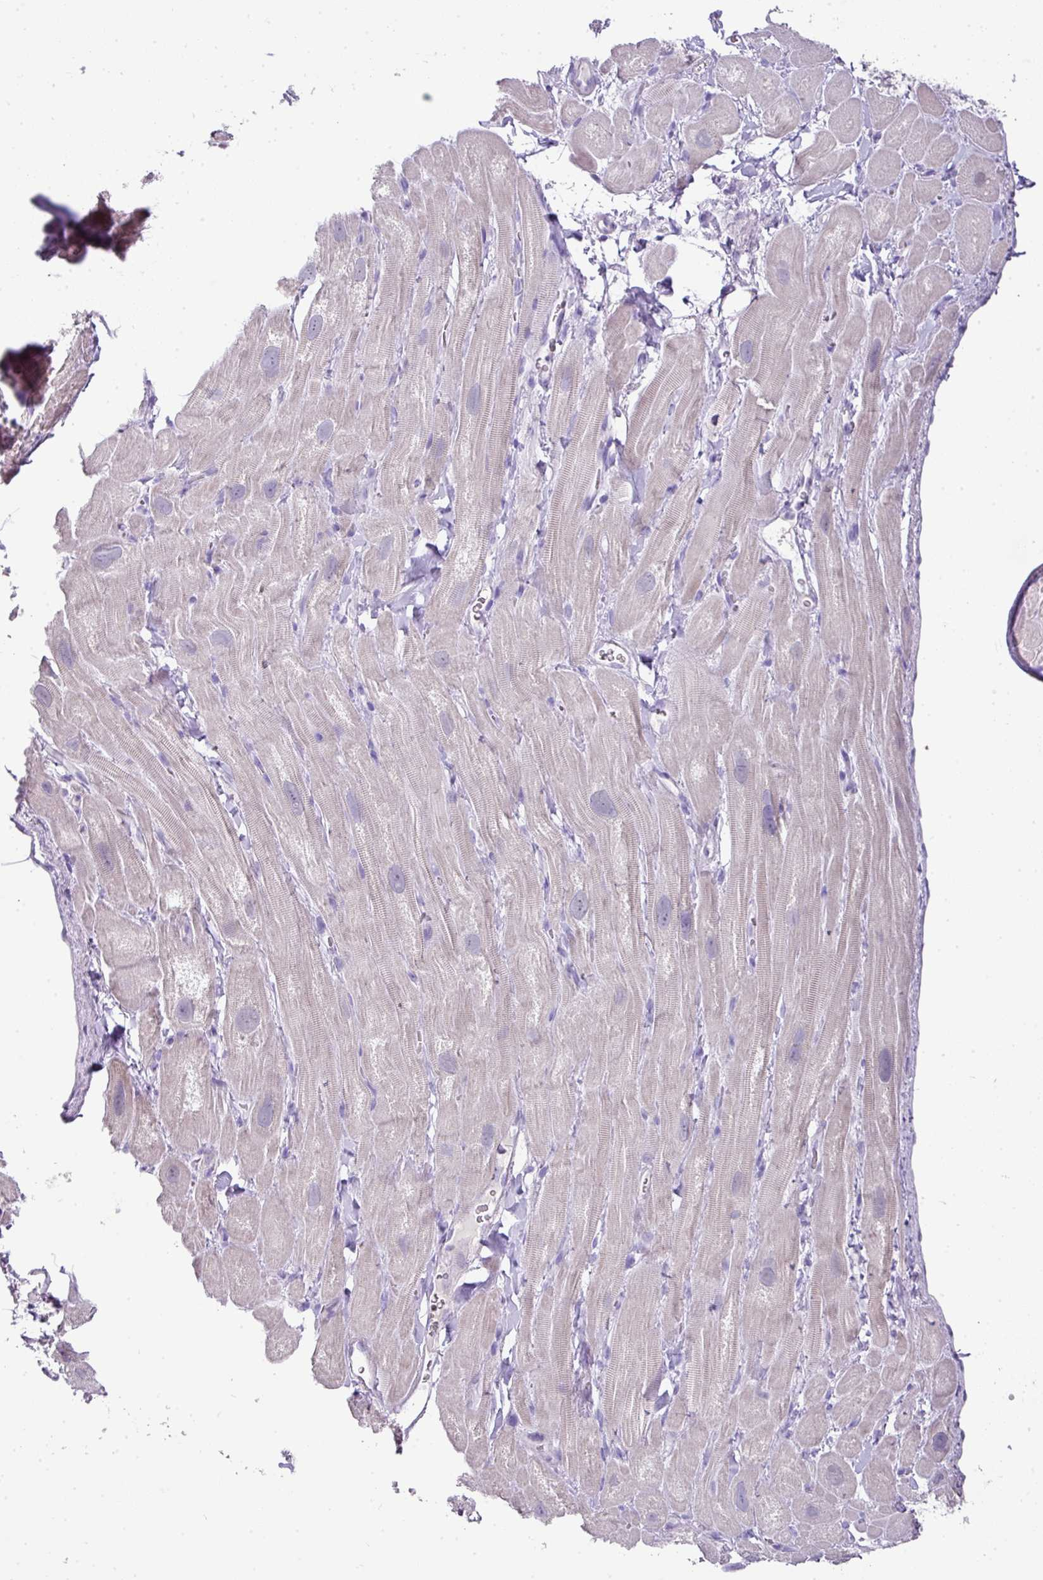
{"staining": {"intensity": "weak", "quantity": "<25%", "location": "cytoplasmic/membranous"}, "tissue": "heart muscle", "cell_type": "Cardiomyocytes", "image_type": "normal", "snomed": [{"axis": "morphology", "description": "Normal tissue, NOS"}, {"axis": "topography", "description": "Heart"}], "caption": "Immunohistochemistry (IHC) of benign human heart muscle exhibits no expression in cardiomyocytes.", "gene": "BCL11A", "patient": {"sex": "male", "age": 49}}